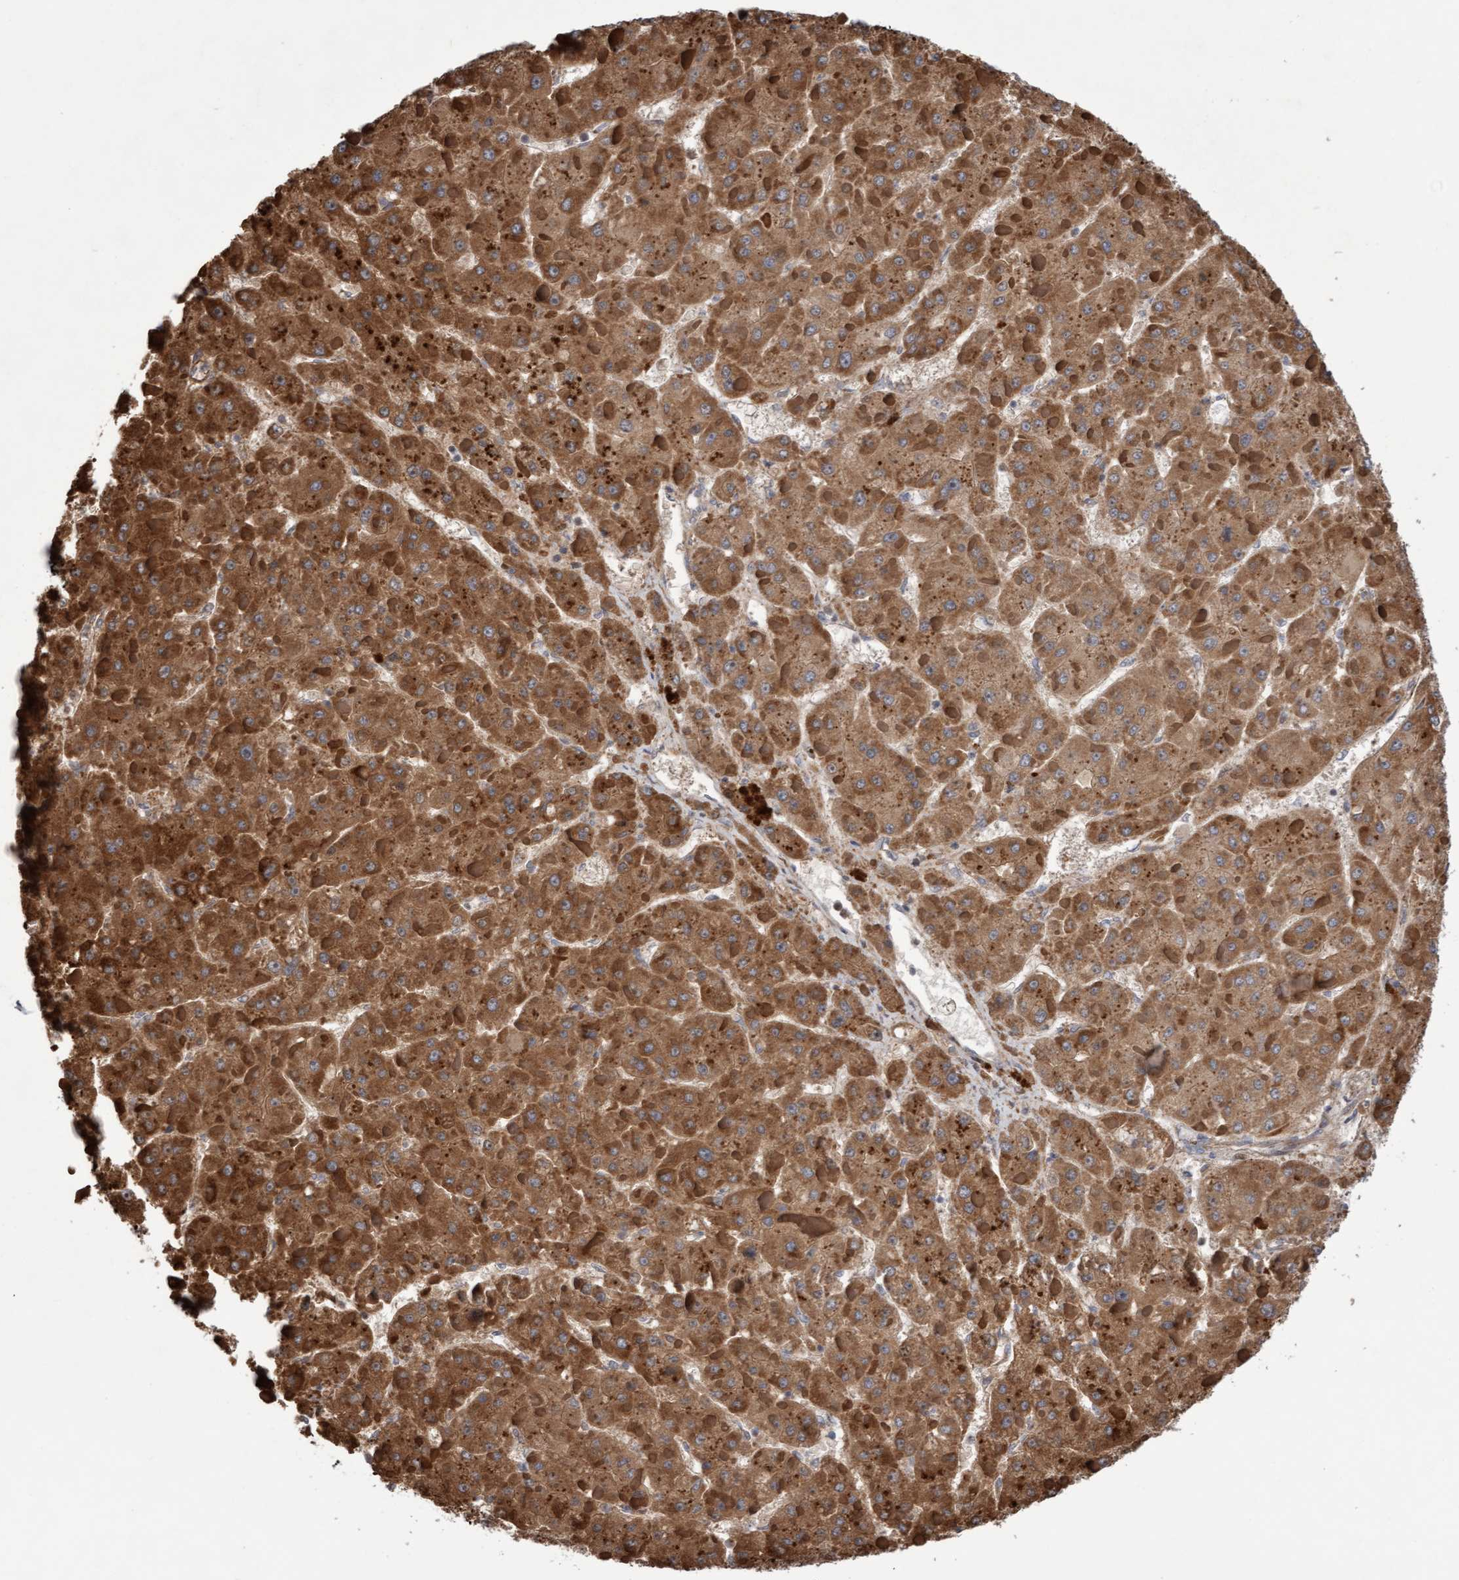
{"staining": {"intensity": "moderate", "quantity": ">75%", "location": "cytoplasmic/membranous"}, "tissue": "liver cancer", "cell_type": "Tumor cells", "image_type": "cancer", "snomed": [{"axis": "morphology", "description": "Carcinoma, Hepatocellular, NOS"}, {"axis": "topography", "description": "Liver"}], "caption": "Protein staining of liver cancer (hepatocellular carcinoma) tissue demonstrates moderate cytoplasmic/membranous expression in about >75% of tumor cells.", "gene": "PECR", "patient": {"sex": "female", "age": 73}}